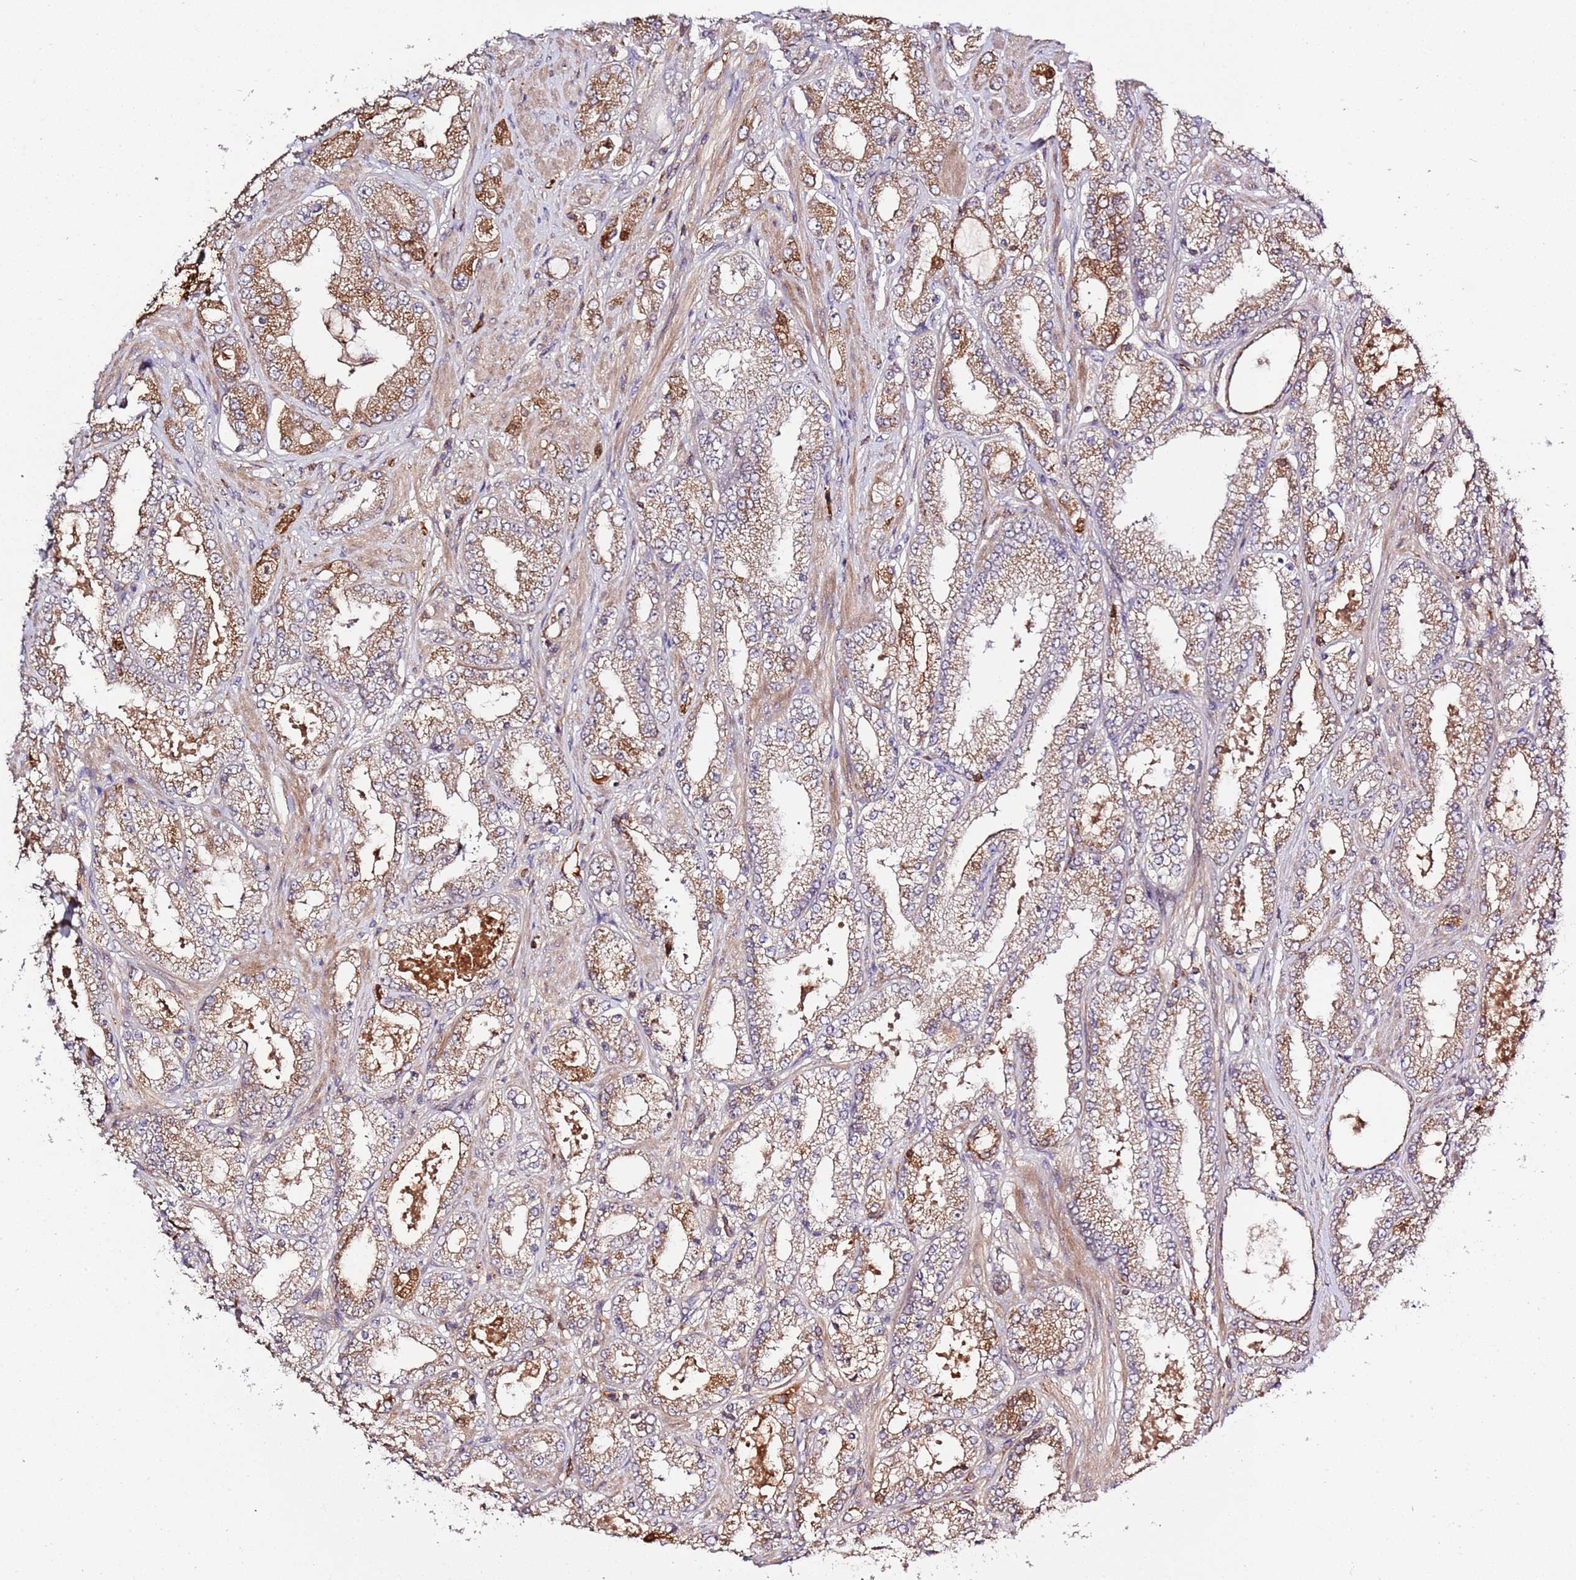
{"staining": {"intensity": "moderate", "quantity": "25%-75%", "location": "cytoplasmic/membranous"}, "tissue": "prostate cancer", "cell_type": "Tumor cells", "image_type": "cancer", "snomed": [{"axis": "morphology", "description": "Adenocarcinoma, High grade"}, {"axis": "topography", "description": "Prostate"}], "caption": "This is an image of immunohistochemistry (IHC) staining of high-grade adenocarcinoma (prostate), which shows moderate staining in the cytoplasmic/membranous of tumor cells.", "gene": "ZNF624", "patient": {"sex": "male", "age": 68}}